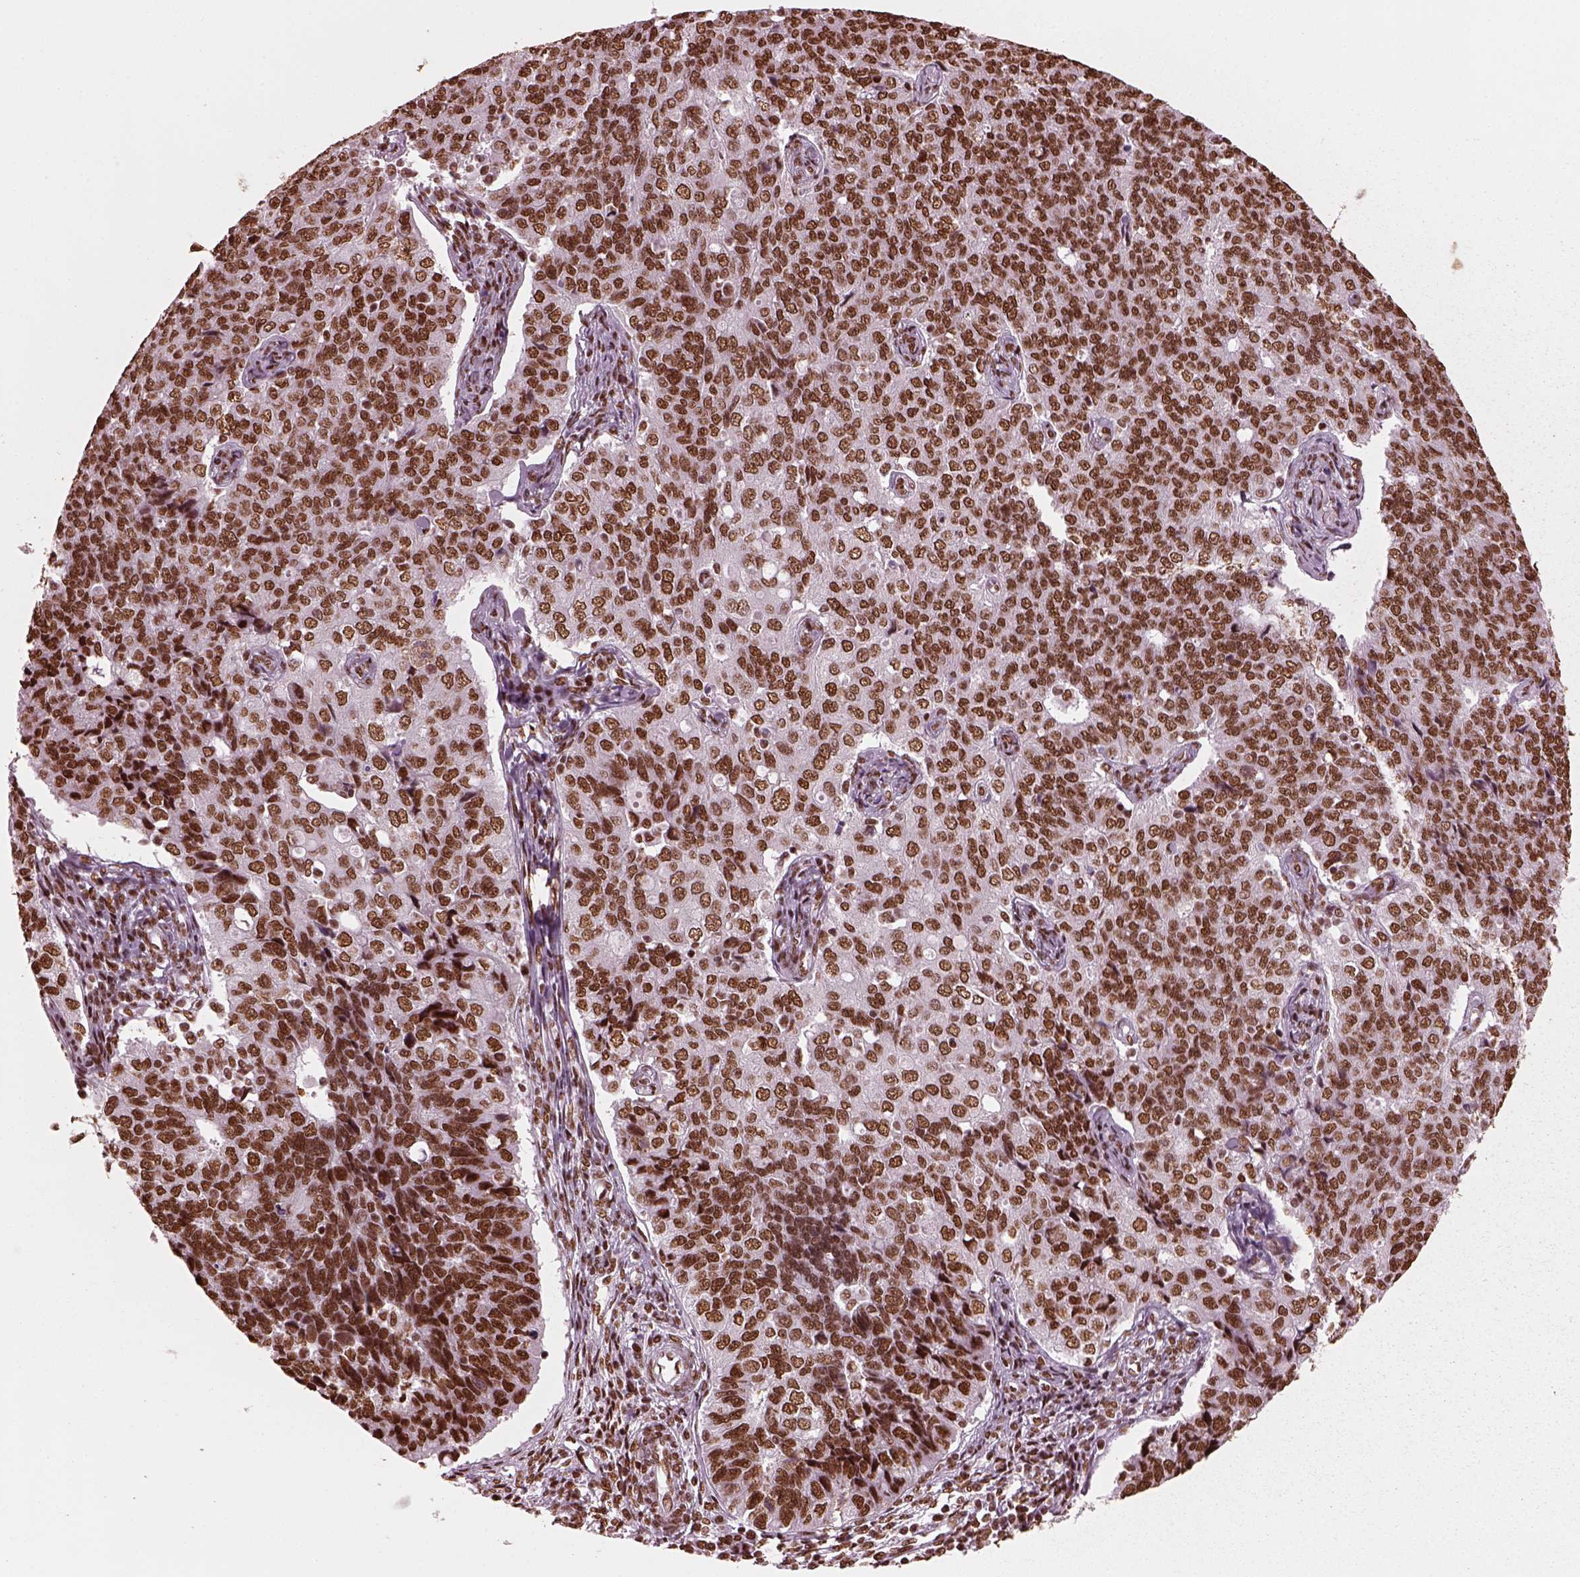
{"staining": {"intensity": "strong", "quantity": ">75%", "location": "nuclear"}, "tissue": "endometrial cancer", "cell_type": "Tumor cells", "image_type": "cancer", "snomed": [{"axis": "morphology", "description": "Adenocarcinoma, NOS"}, {"axis": "topography", "description": "Endometrium"}], "caption": "Endometrial adenocarcinoma was stained to show a protein in brown. There is high levels of strong nuclear positivity in approximately >75% of tumor cells.", "gene": "CBFA2T3", "patient": {"sex": "female", "age": 43}}